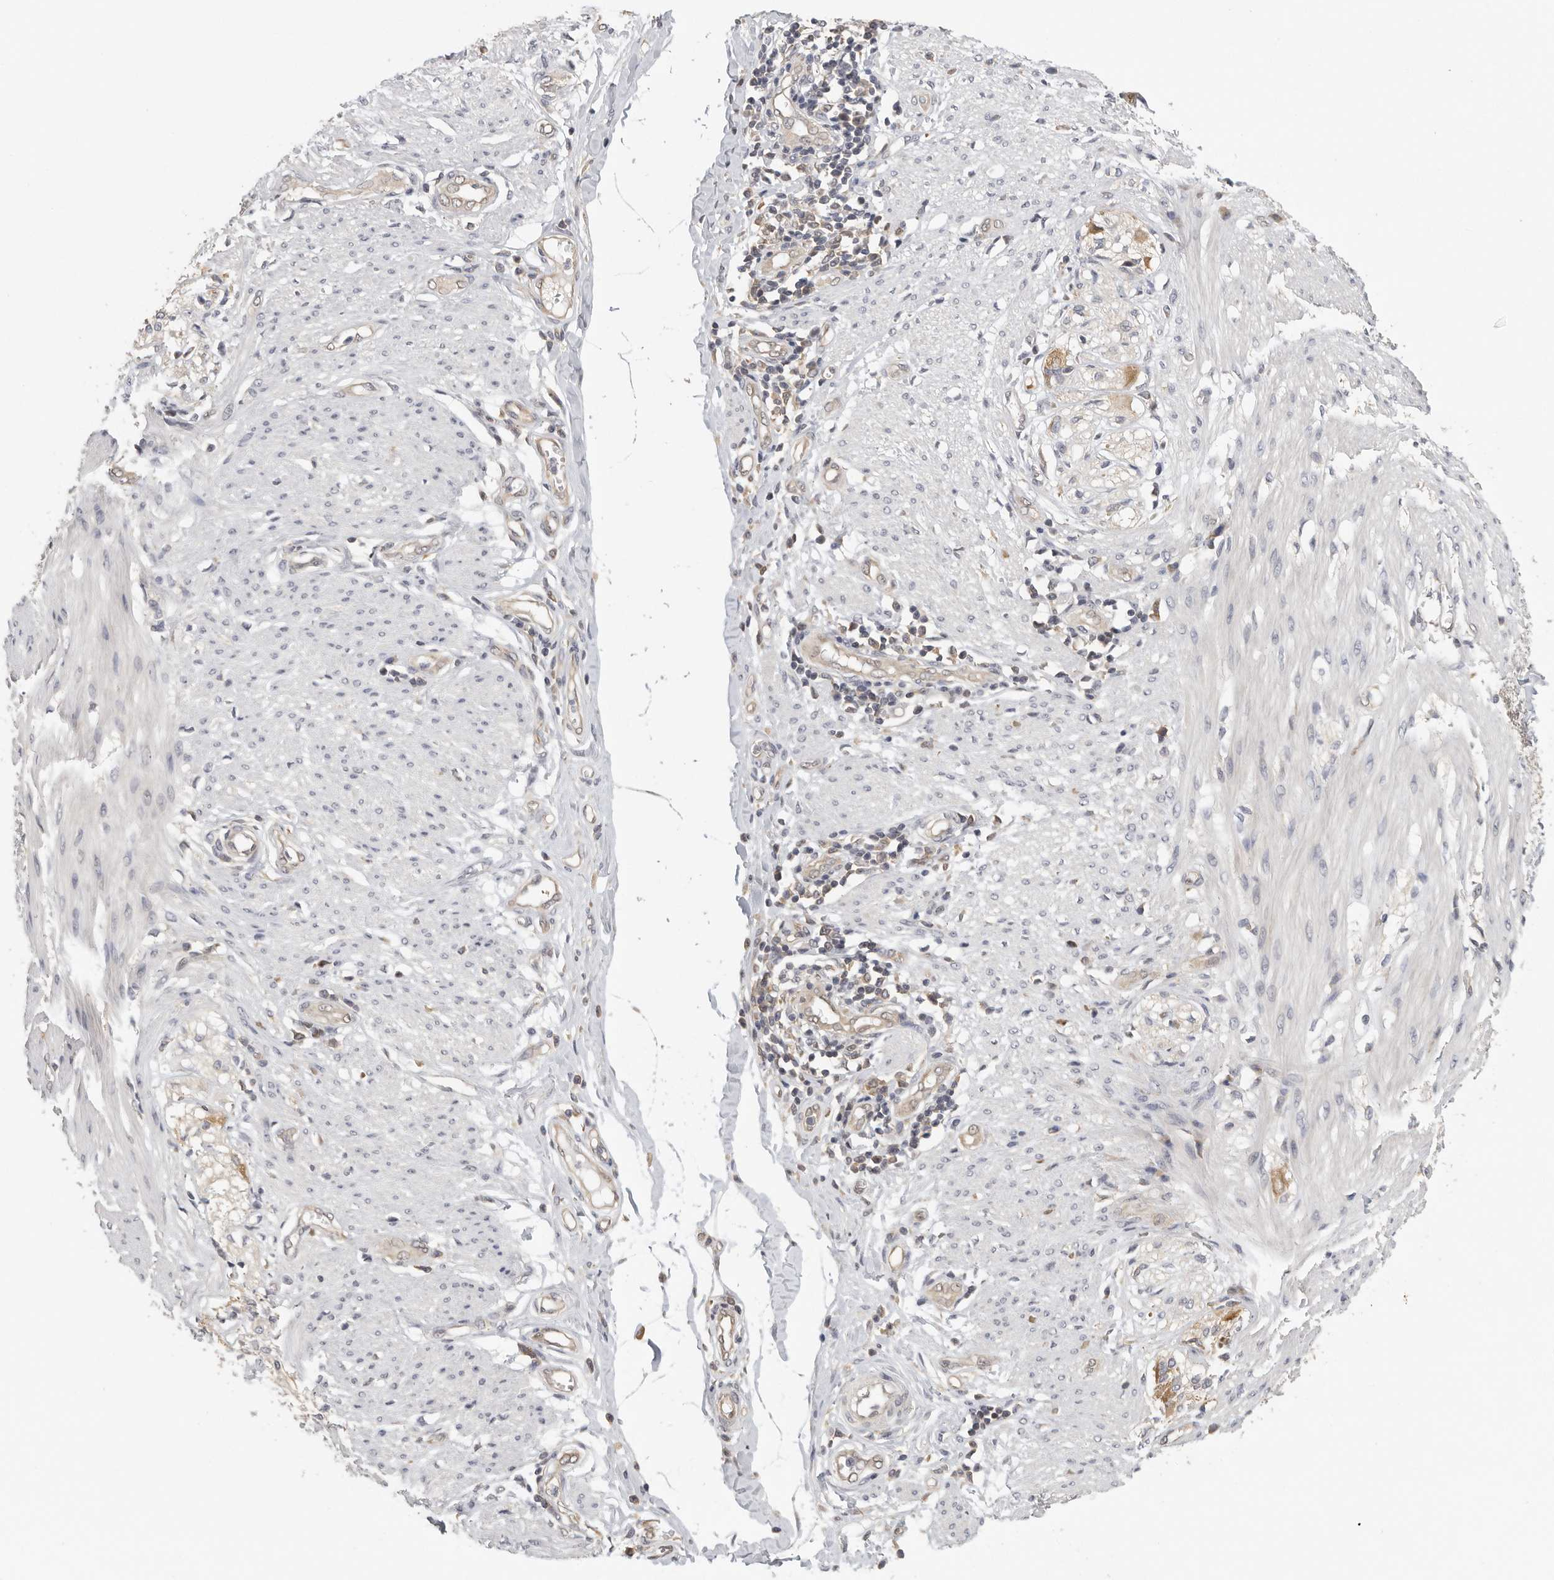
{"staining": {"intensity": "negative", "quantity": "none", "location": "none"}, "tissue": "smooth muscle", "cell_type": "Smooth muscle cells", "image_type": "normal", "snomed": [{"axis": "morphology", "description": "Normal tissue, NOS"}, {"axis": "morphology", "description": "Adenocarcinoma, NOS"}, {"axis": "topography", "description": "Colon"}, {"axis": "topography", "description": "Peripheral nerve tissue"}], "caption": "Immunohistochemical staining of benign human smooth muscle exhibits no significant expression in smooth muscle cells. (DAB immunohistochemistry (IHC) visualized using brightfield microscopy, high magnification).", "gene": "CCT8", "patient": {"sex": "male", "age": 14}}